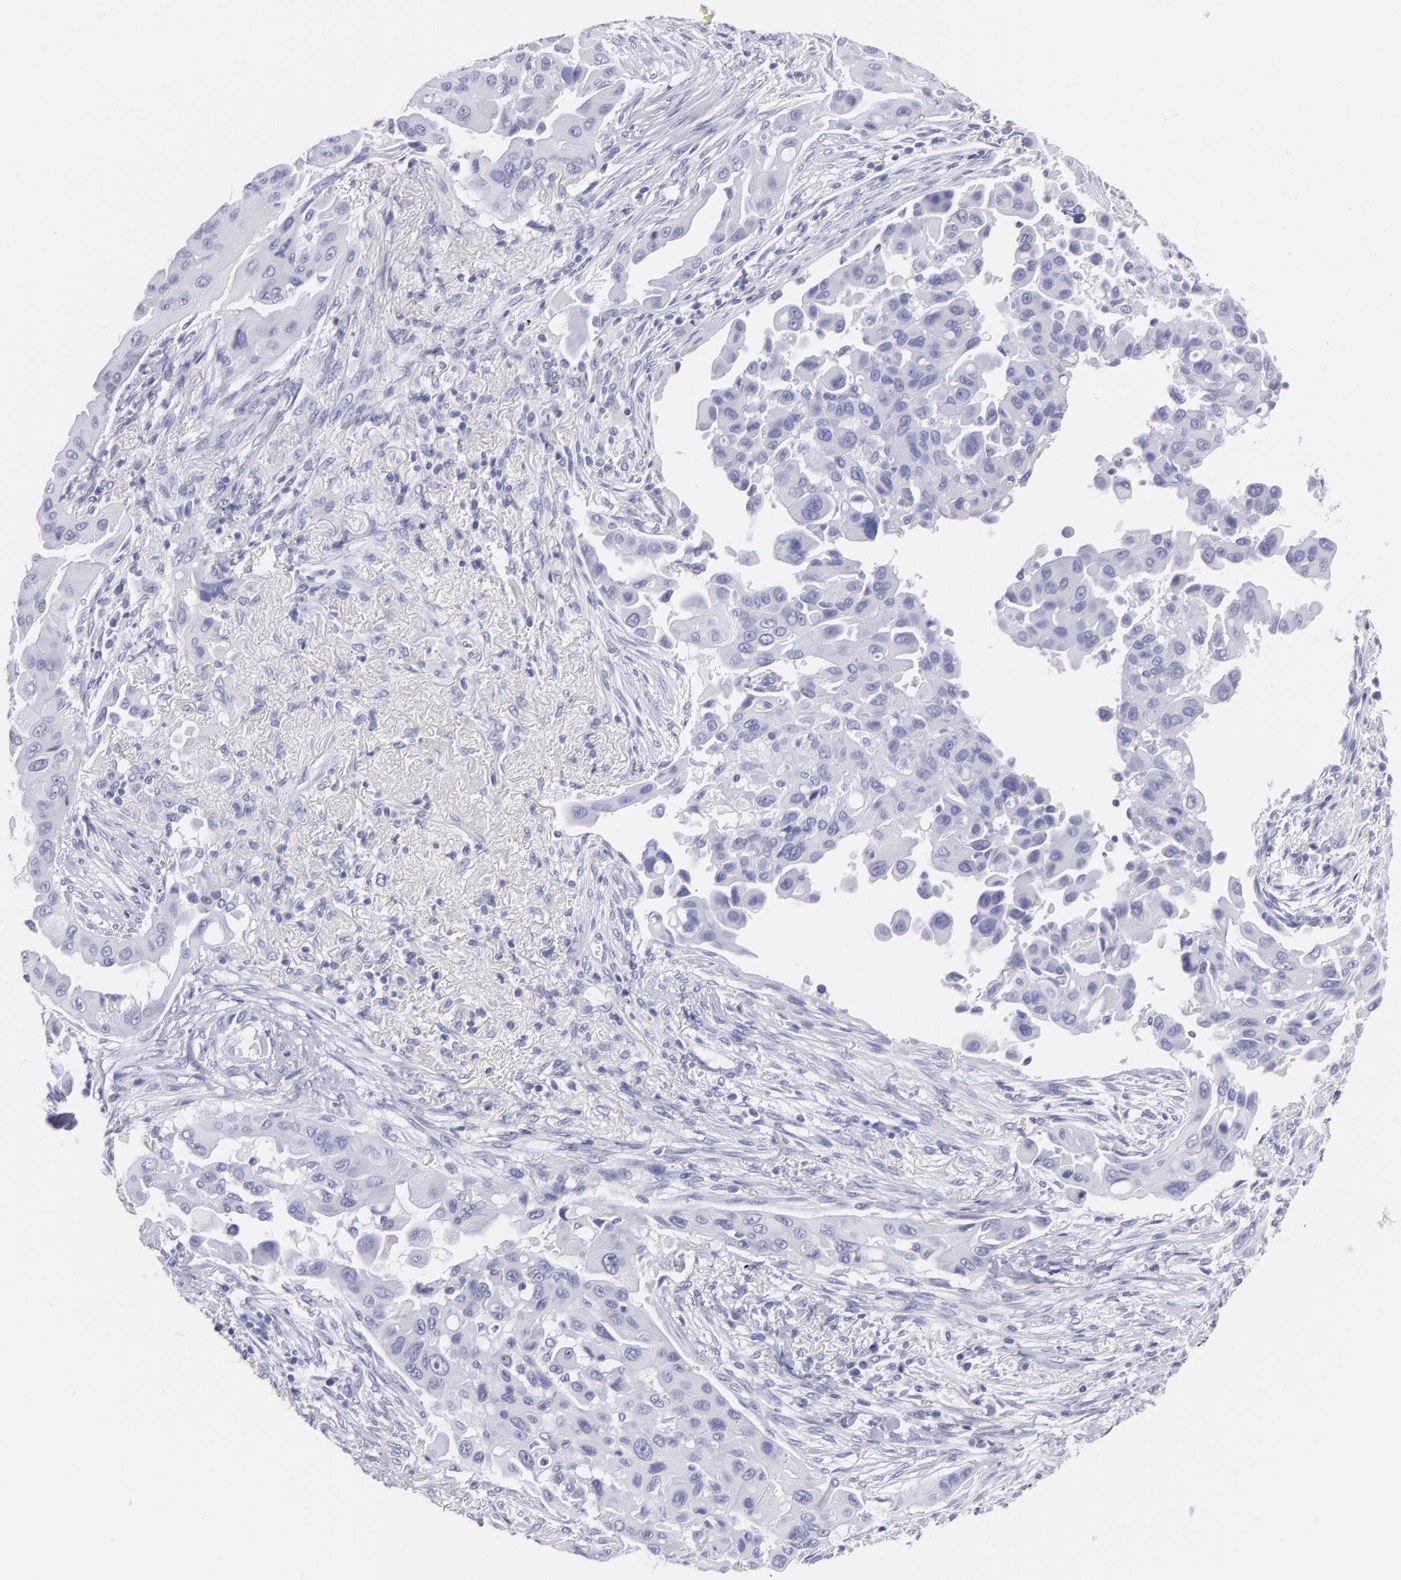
{"staining": {"intensity": "negative", "quantity": "none", "location": "none"}, "tissue": "lung cancer", "cell_type": "Tumor cells", "image_type": "cancer", "snomed": [{"axis": "morphology", "description": "Adenocarcinoma, NOS"}, {"axis": "topography", "description": "Lung"}], "caption": "This is an immunohistochemistry (IHC) histopathology image of human lung adenocarcinoma. There is no staining in tumor cells.", "gene": "CNP", "patient": {"sex": "male", "age": 68}}